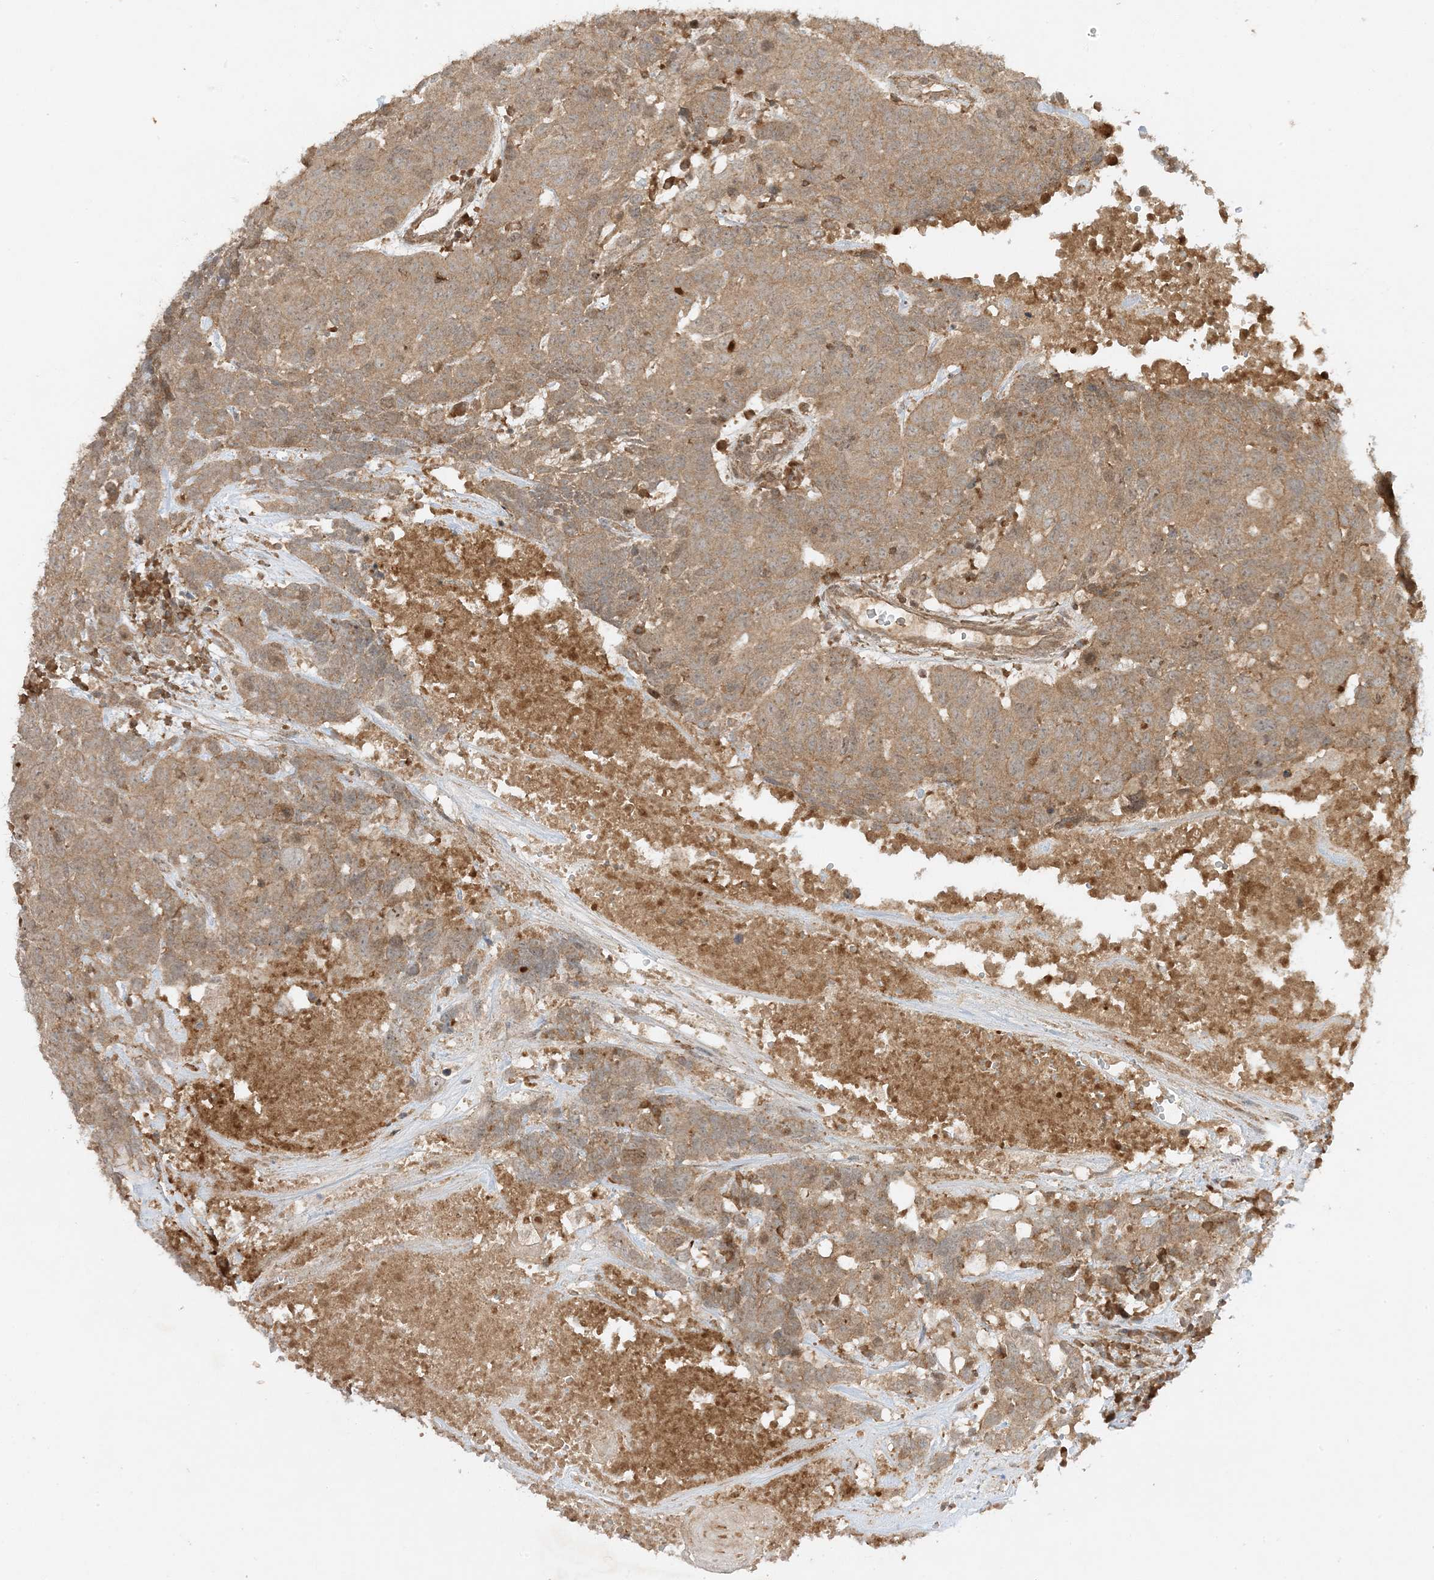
{"staining": {"intensity": "weak", "quantity": ">75%", "location": "cytoplasmic/membranous"}, "tissue": "head and neck cancer", "cell_type": "Tumor cells", "image_type": "cancer", "snomed": [{"axis": "morphology", "description": "Squamous cell carcinoma, NOS"}, {"axis": "topography", "description": "Head-Neck"}], "caption": "Weak cytoplasmic/membranous staining is present in about >75% of tumor cells in head and neck cancer (squamous cell carcinoma). The protein of interest is shown in brown color, while the nuclei are stained blue.", "gene": "XRN1", "patient": {"sex": "male", "age": 66}}